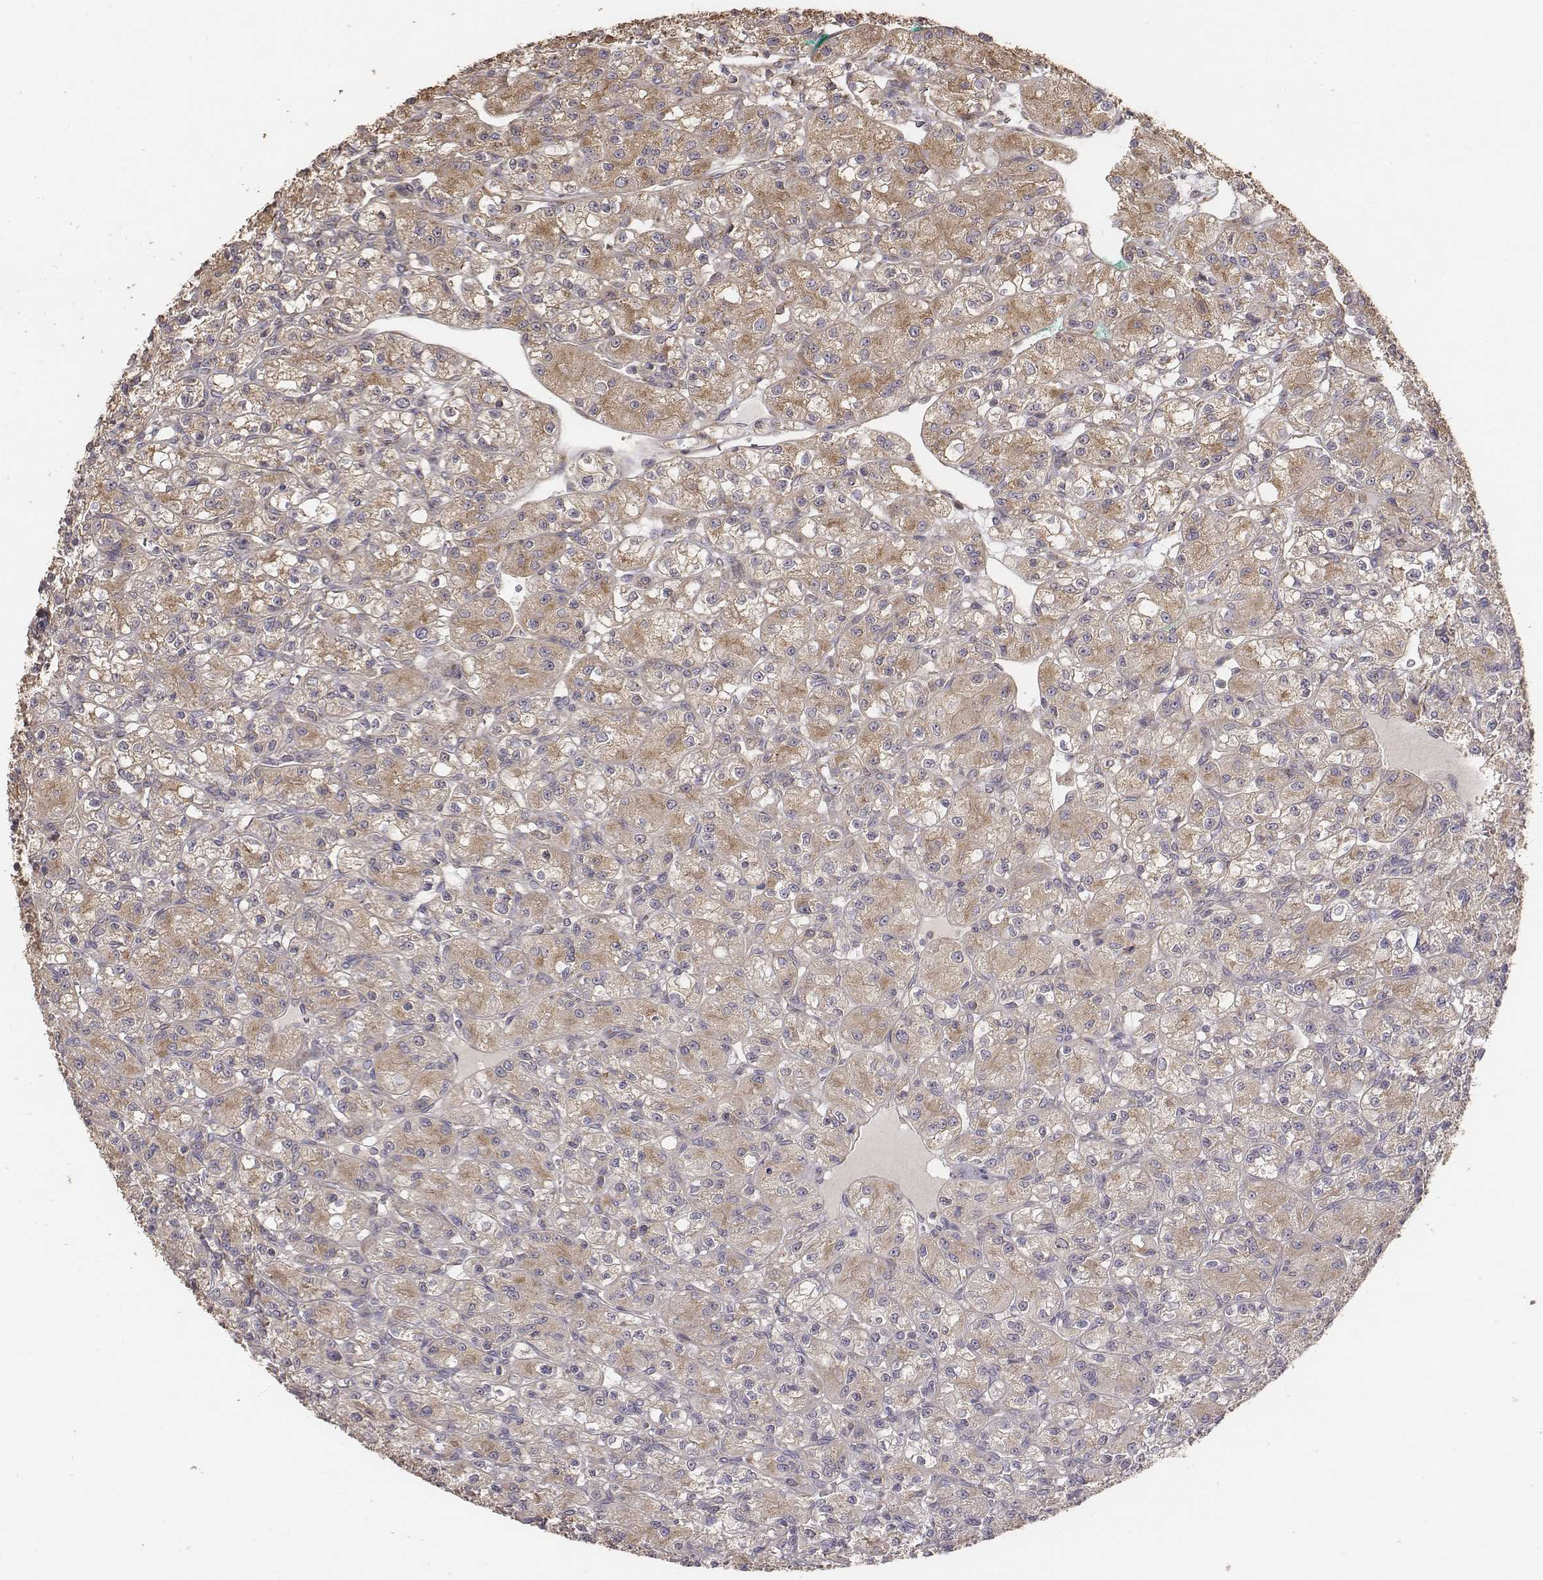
{"staining": {"intensity": "moderate", "quantity": ">75%", "location": "cytoplasmic/membranous"}, "tissue": "renal cancer", "cell_type": "Tumor cells", "image_type": "cancer", "snomed": [{"axis": "morphology", "description": "Adenocarcinoma, NOS"}, {"axis": "topography", "description": "Kidney"}], "caption": "This image shows IHC staining of human renal cancer, with medium moderate cytoplasmic/membranous positivity in approximately >75% of tumor cells.", "gene": "AP1B1", "patient": {"sex": "female", "age": 70}}